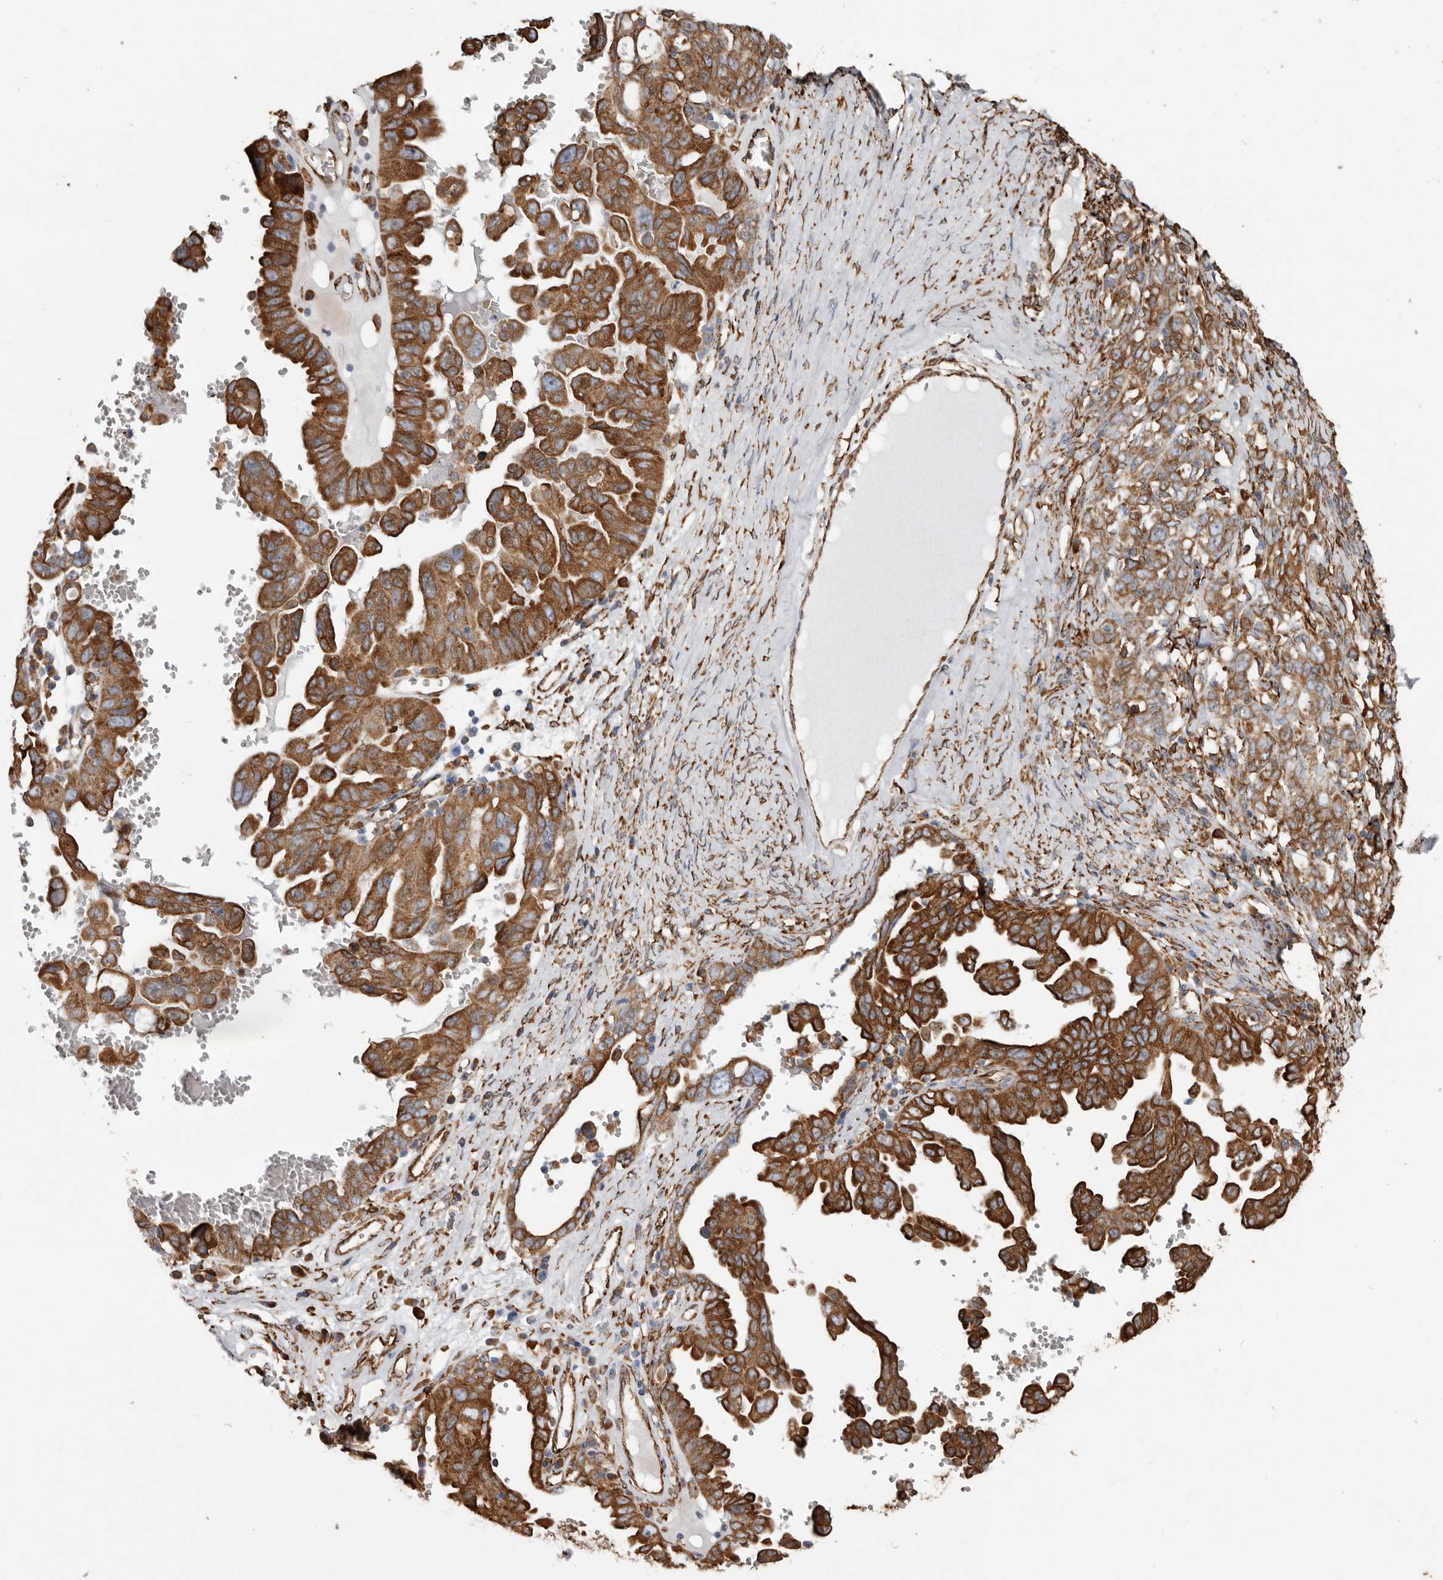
{"staining": {"intensity": "strong", "quantity": ">75%", "location": "cytoplasmic/membranous"}, "tissue": "ovarian cancer", "cell_type": "Tumor cells", "image_type": "cancer", "snomed": [{"axis": "morphology", "description": "Carcinoma, endometroid"}, {"axis": "topography", "description": "Ovary"}], "caption": "High-power microscopy captured an immunohistochemistry photomicrograph of ovarian cancer, revealing strong cytoplasmic/membranous expression in about >75% of tumor cells. The protein is shown in brown color, while the nuclei are stained blue.", "gene": "SEMA3E", "patient": {"sex": "female", "age": 62}}